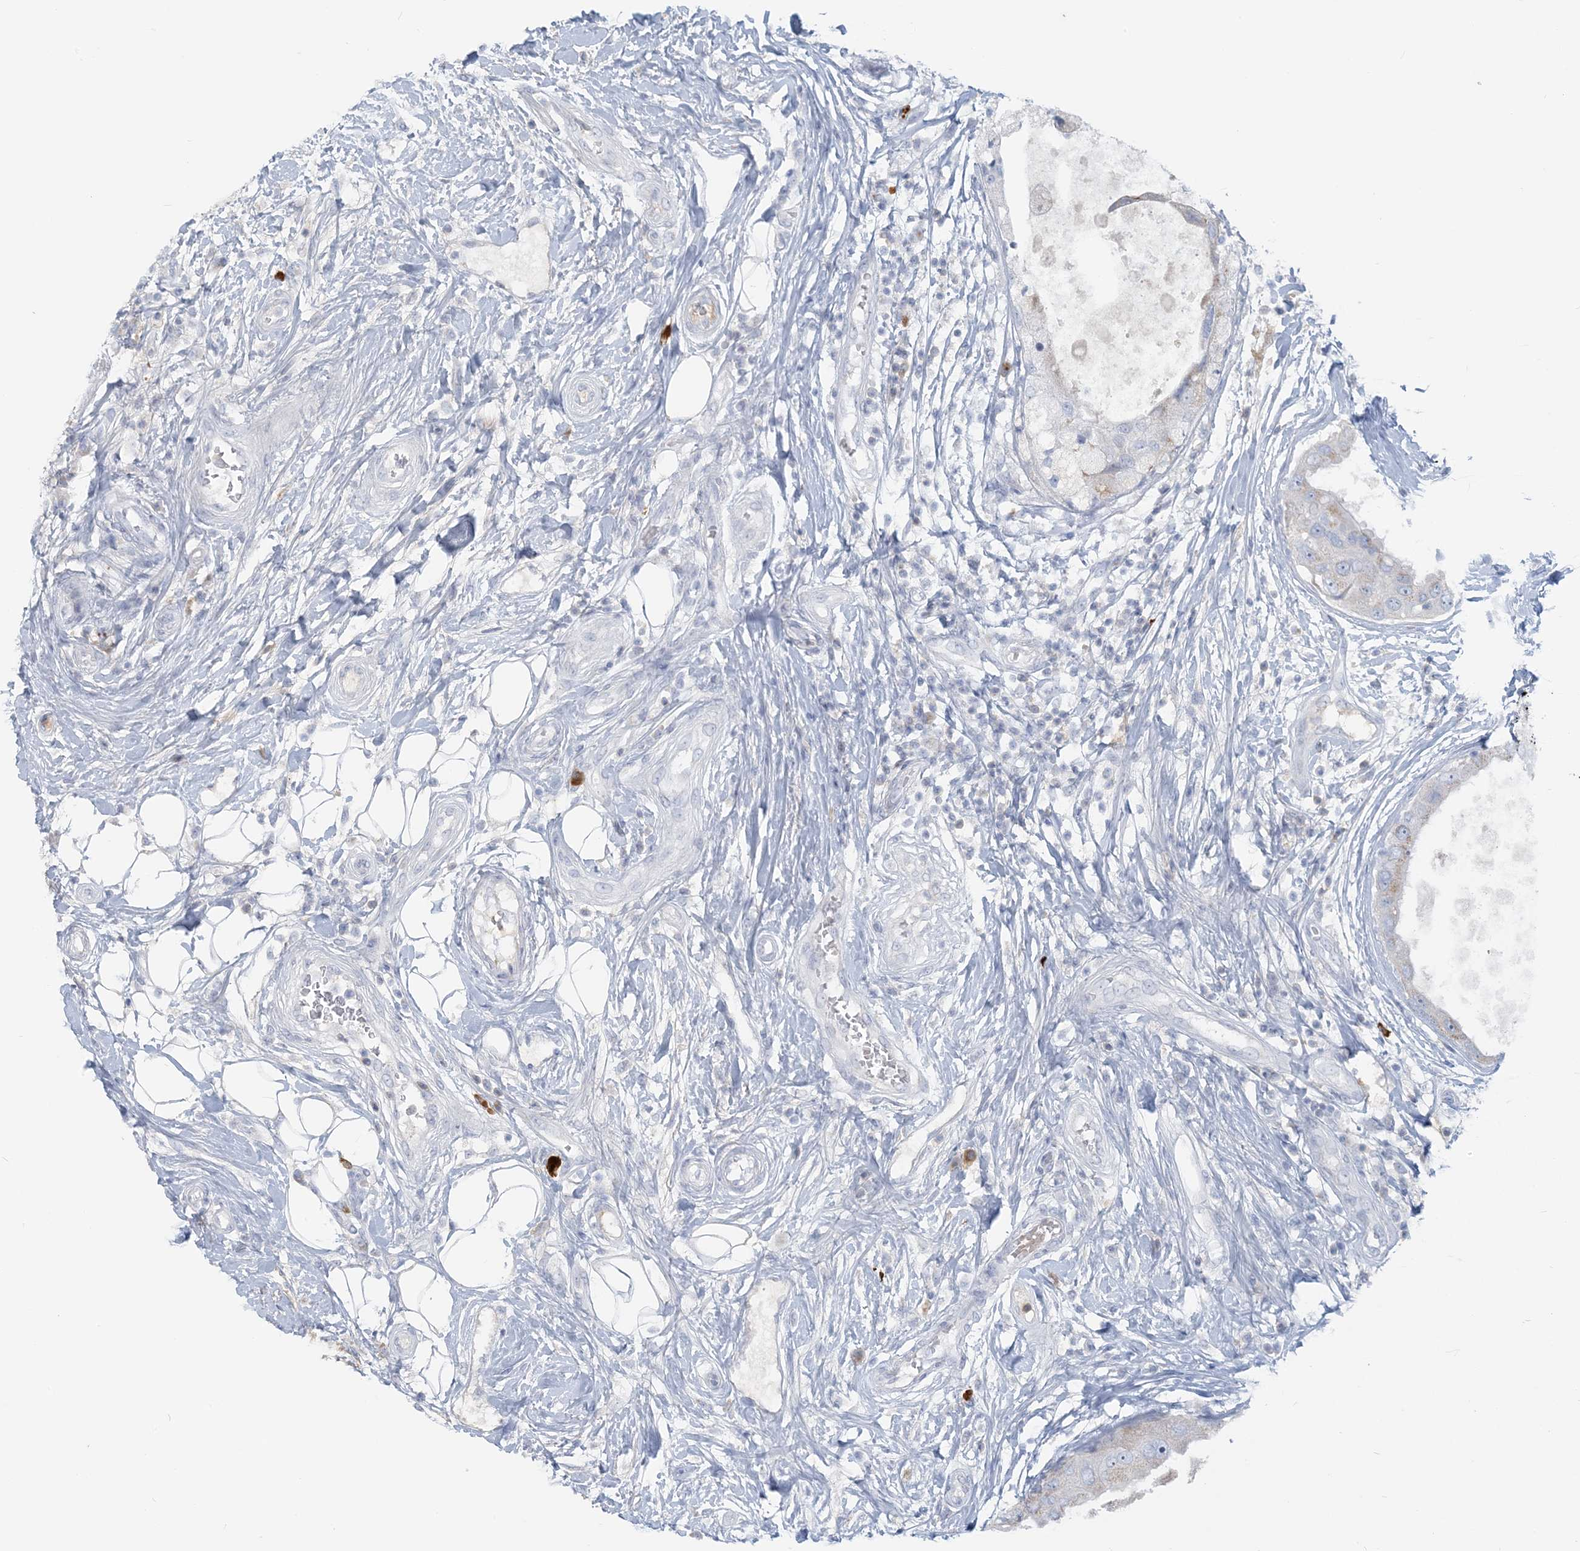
{"staining": {"intensity": "negative", "quantity": "none", "location": "none"}, "tissue": "breast cancer", "cell_type": "Tumor cells", "image_type": "cancer", "snomed": [{"axis": "morphology", "description": "Duct carcinoma"}, {"axis": "topography", "description": "Breast"}], "caption": "The photomicrograph displays no significant positivity in tumor cells of breast cancer.", "gene": "SCML1", "patient": {"sex": "female", "age": 27}}